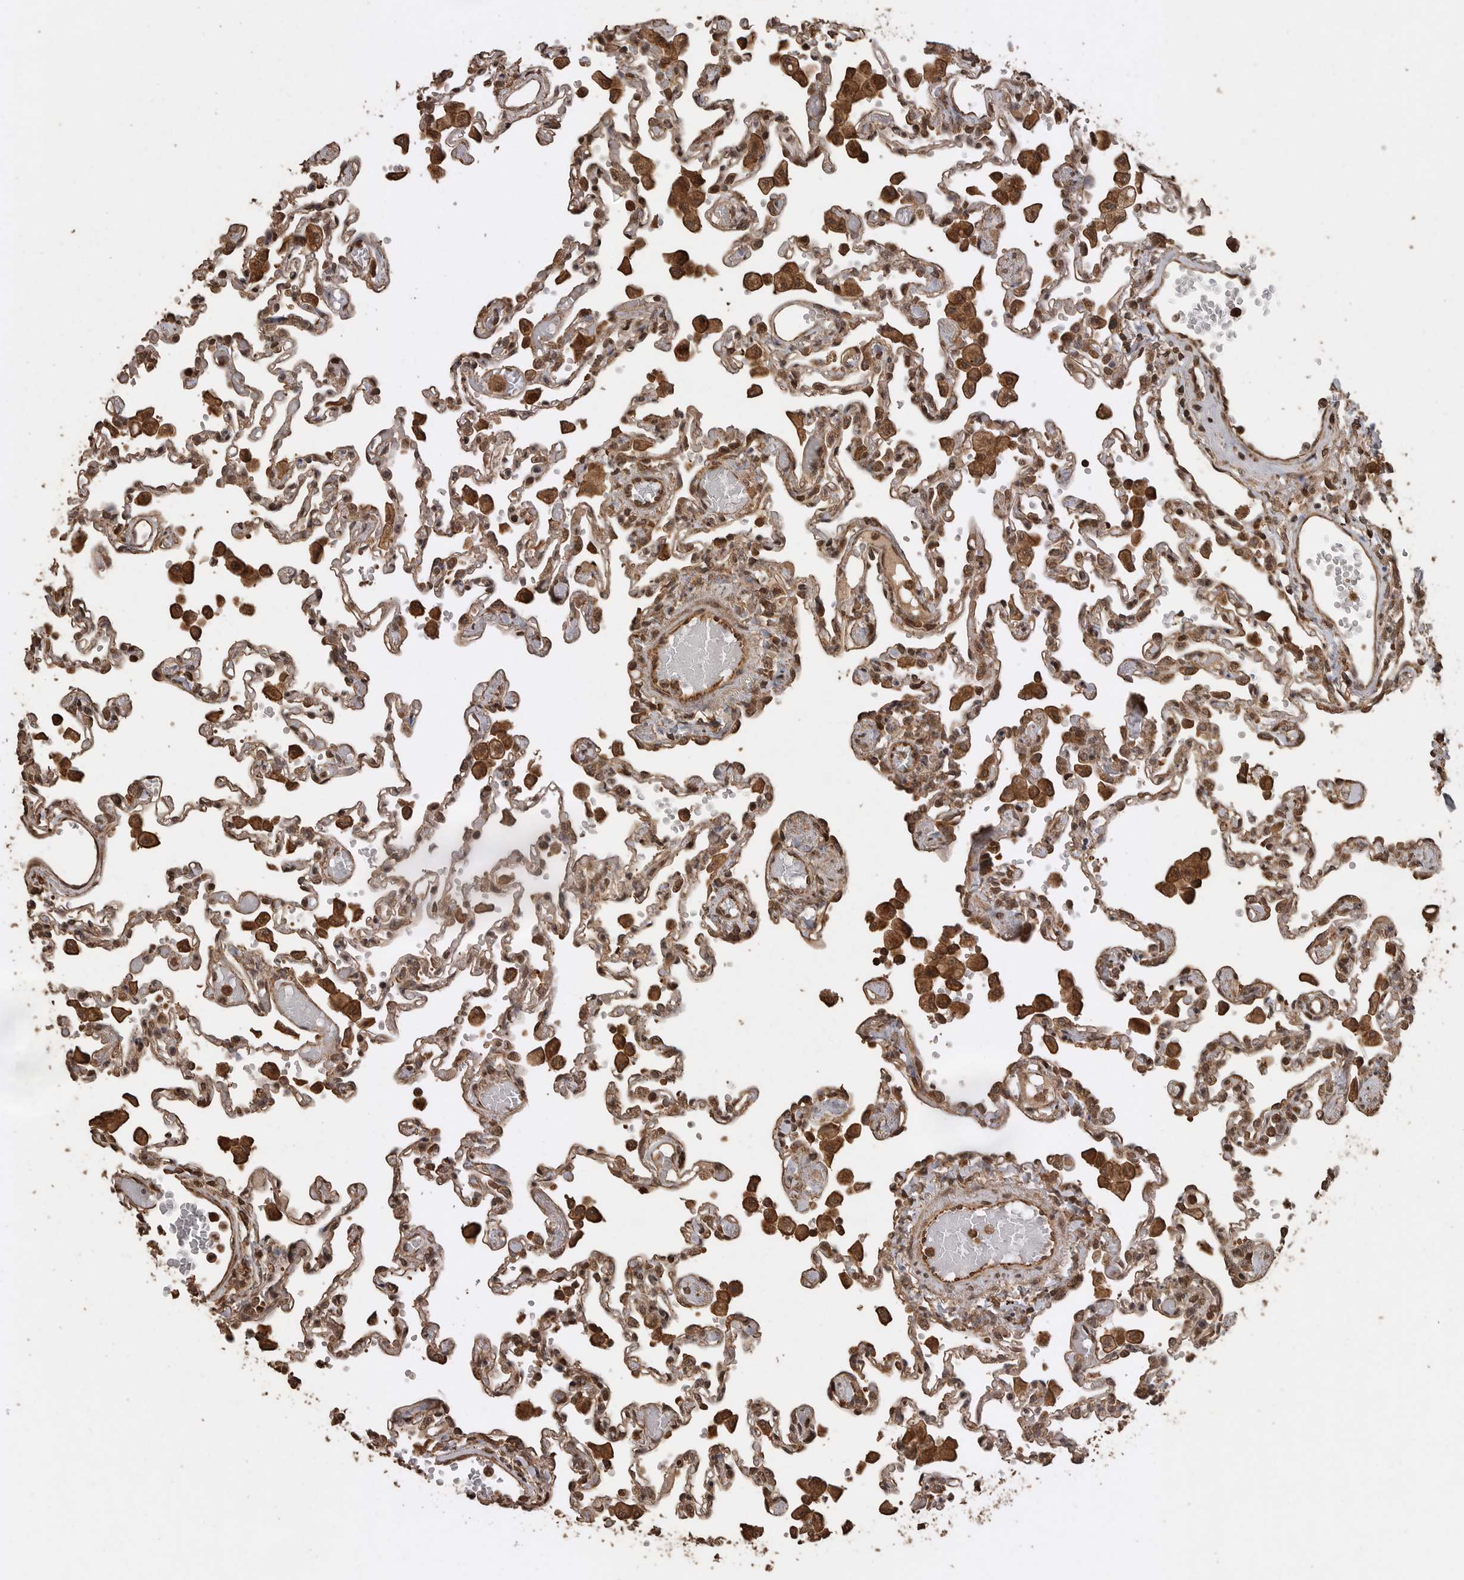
{"staining": {"intensity": "moderate", "quantity": ">75%", "location": "cytoplasmic/membranous"}, "tissue": "lung", "cell_type": "Alveolar cells", "image_type": "normal", "snomed": [{"axis": "morphology", "description": "Normal tissue, NOS"}, {"axis": "topography", "description": "Bronchus"}, {"axis": "topography", "description": "Lung"}], "caption": "DAB immunohistochemical staining of unremarkable lung shows moderate cytoplasmic/membranous protein expression in approximately >75% of alveolar cells. Nuclei are stained in blue.", "gene": "PINK1", "patient": {"sex": "female", "age": 49}}